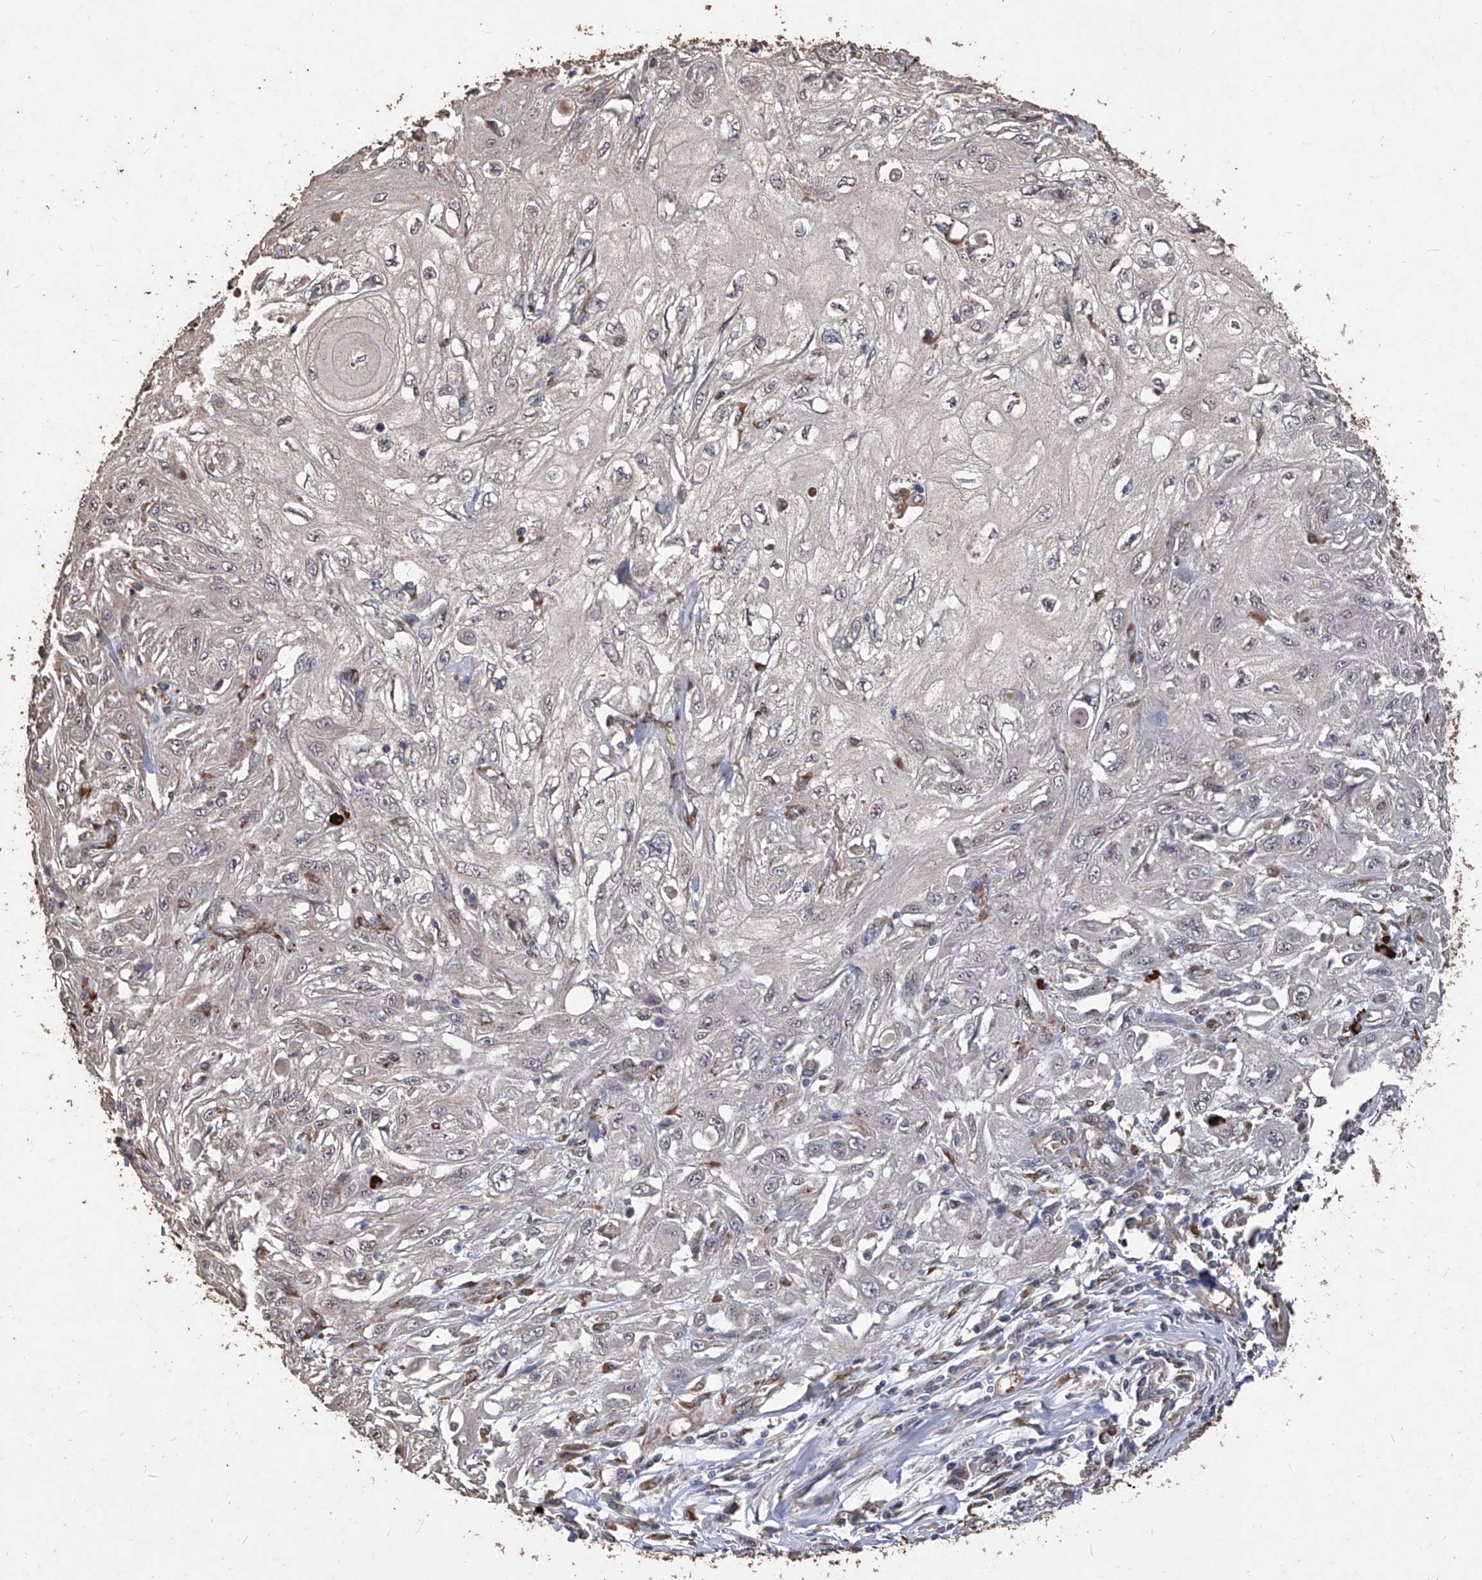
{"staining": {"intensity": "negative", "quantity": "none", "location": "none"}, "tissue": "skin cancer", "cell_type": "Tumor cells", "image_type": "cancer", "snomed": [{"axis": "morphology", "description": "Squamous cell carcinoma, NOS"}, {"axis": "topography", "description": "Skin"}], "caption": "The immunohistochemistry micrograph has no significant staining in tumor cells of skin cancer (squamous cell carcinoma) tissue. (Immunohistochemistry (ihc), brightfield microscopy, high magnification).", "gene": "EML1", "patient": {"sex": "male", "age": 75}}